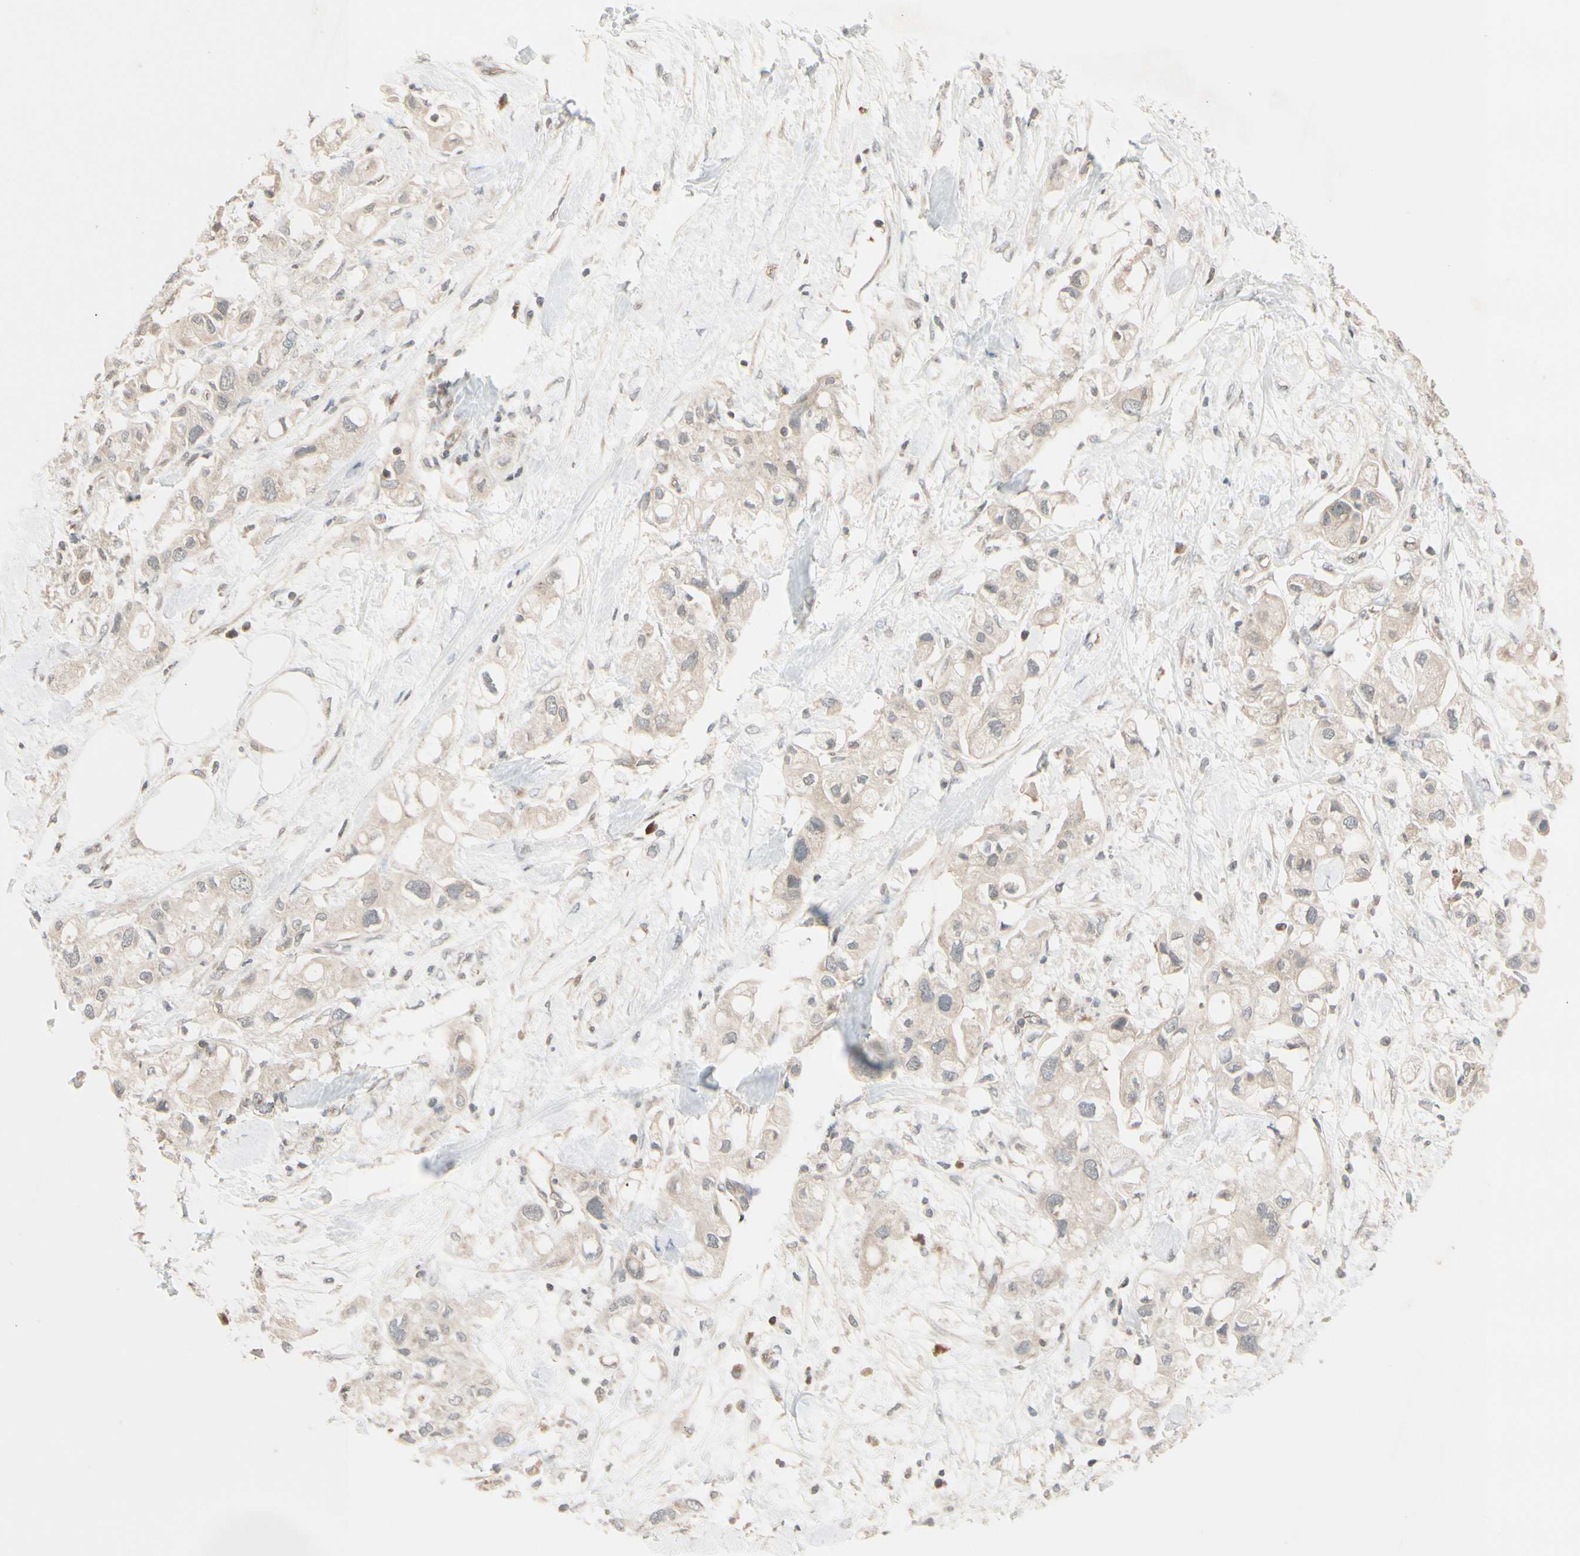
{"staining": {"intensity": "weak", "quantity": "25%-75%", "location": "cytoplasmic/membranous"}, "tissue": "pancreatic cancer", "cell_type": "Tumor cells", "image_type": "cancer", "snomed": [{"axis": "morphology", "description": "Adenocarcinoma, NOS"}, {"axis": "topography", "description": "Pancreas"}], "caption": "A low amount of weak cytoplasmic/membranous expression is appreciated in about 25%-75% of tumor cells in adenocarcinoma (pancreatic) tissue.", "gene": "FGF10", "patient": {"sex": "female", "age": 56}}